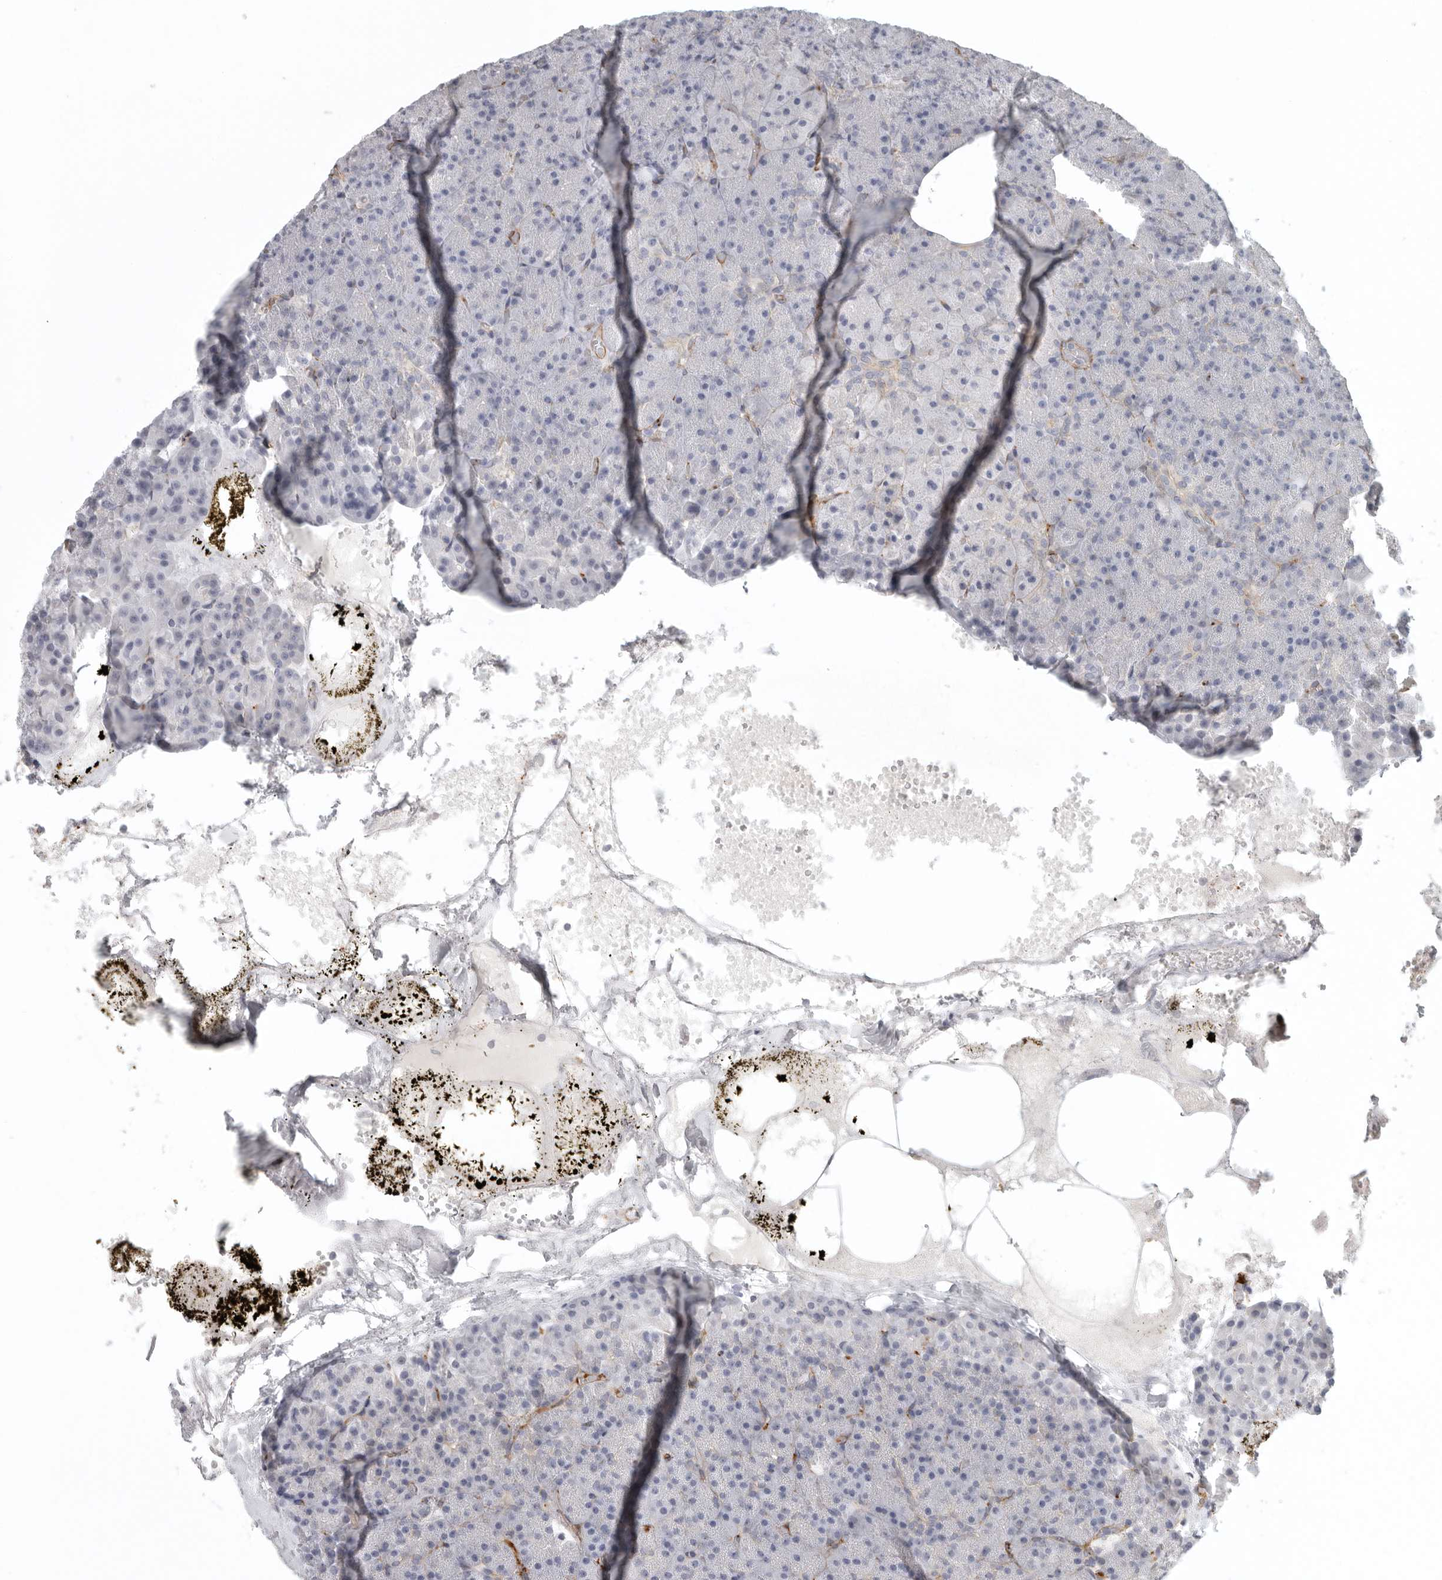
{"staining": {"intensity": "negative", "quantity": "none", "location": "none"}, "tissue": "pancreas", "cell_type": "Exocrine glandular cells", "image_type": "normal", "snomed": [{"axis": "morphology", "description": "Normal tissue, NOS"}, {"axis": "morphology", "description": "Carcinoid, malignant, NOS"}, {"axis": "topography", "description": "Pancreas"}], "caption": "Unremarkable pancreas was stained to show a protein in brown. There is no significant staining in exocrine glandular cells. Nuclei are stained in blue.", "gene": "LONRF1", "patient": {"sex": "female", "age": 35}}